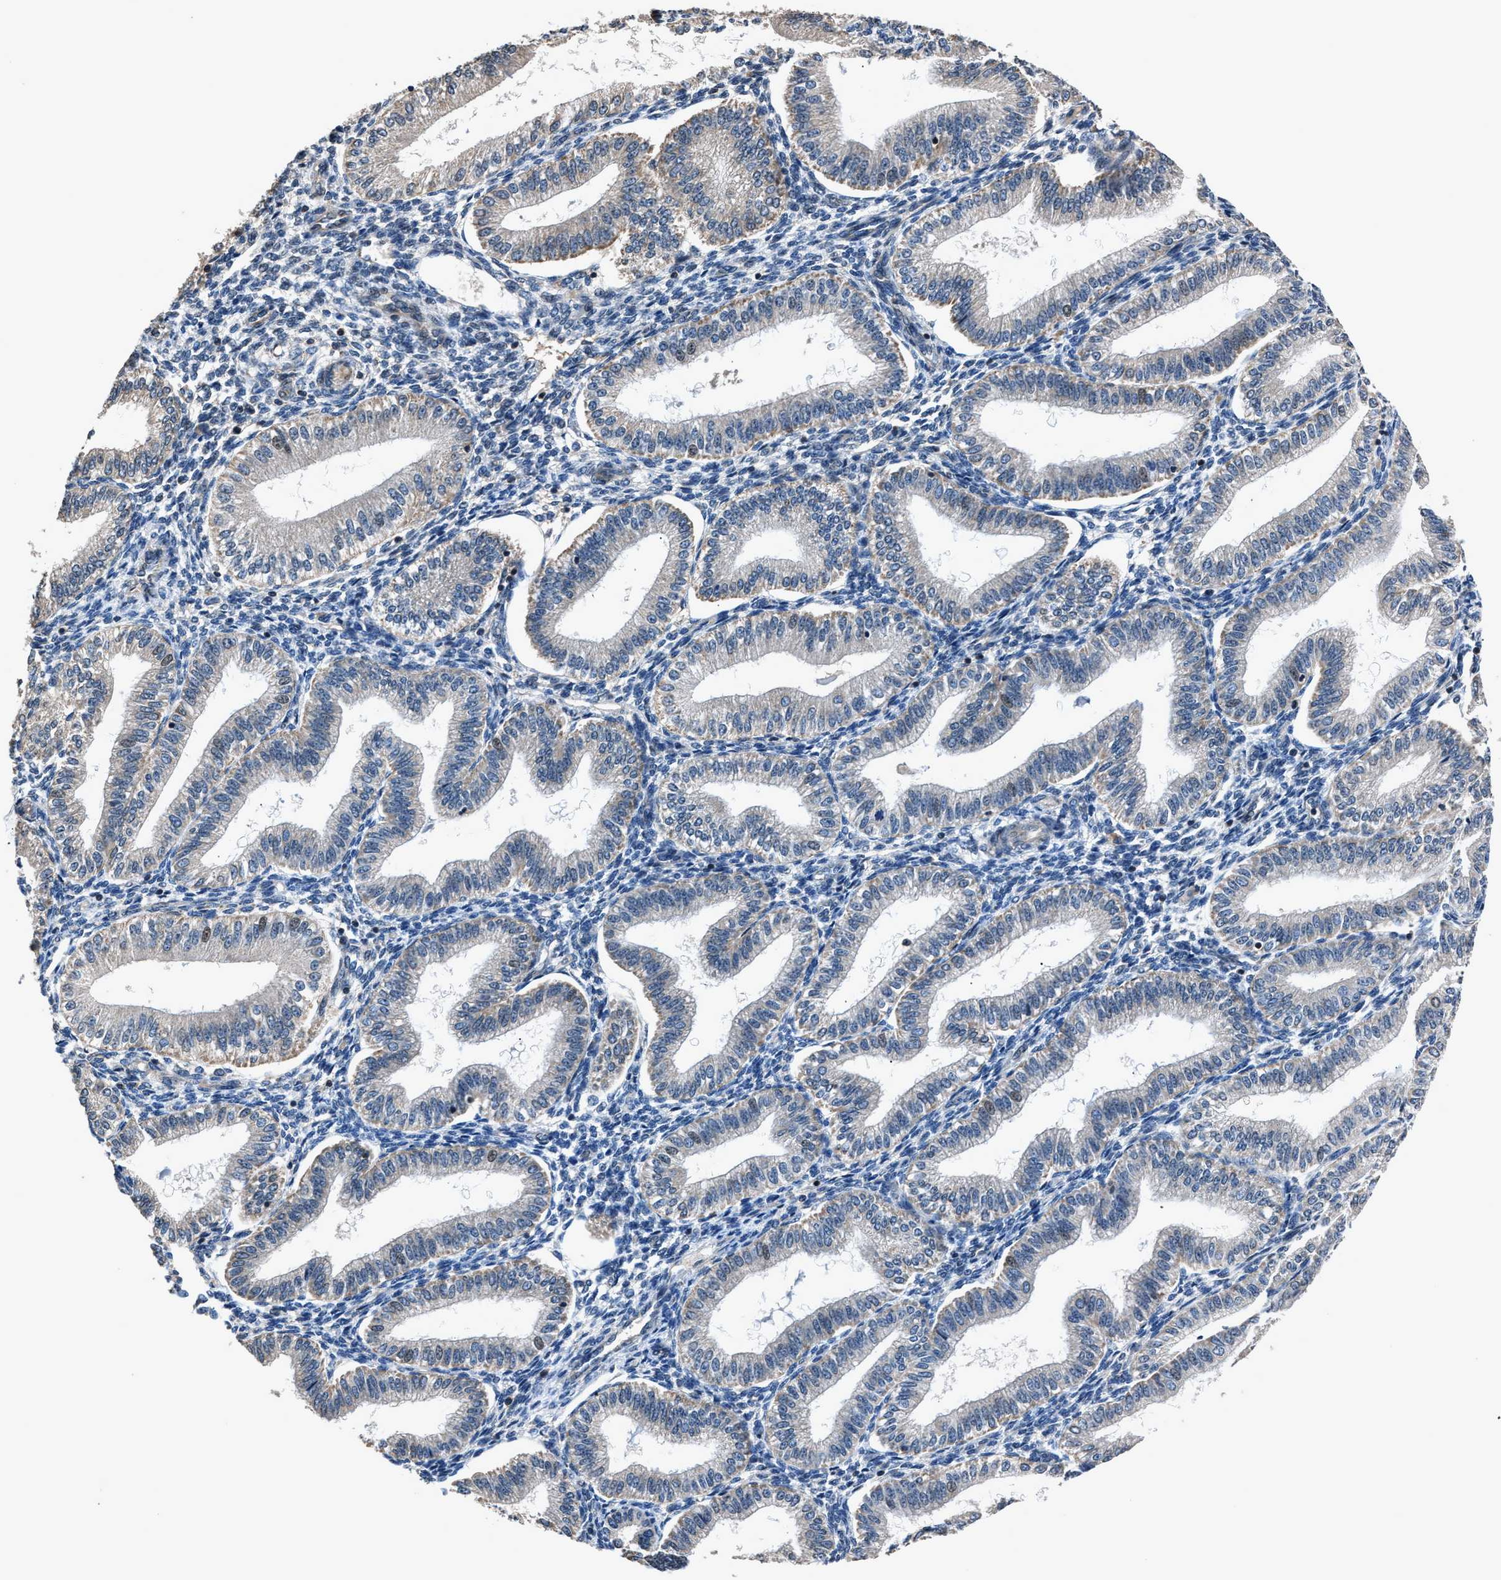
{"staining": {"intensity": "negative", "quantity": "none", "location": "none"}, "tissue": "endometrium", "cell_type": "Cells in endometrial stroma", "image_type": "normal", "snomed": [{"axis": "morphology", "description": "Normal tissue, NOS"}, {"axis": "topography", "description": "Endometrium"}], "caption": "An immunohistochemistry micrograph of benign endometrium is shown. There is no staining in cells in endometrial stroma of endometrium. (Brightfield microscopy of DAB immunohistochemistry at high magnification).", "gene": "TNRC18", "patient": {"sex": "female", "age": 39}}